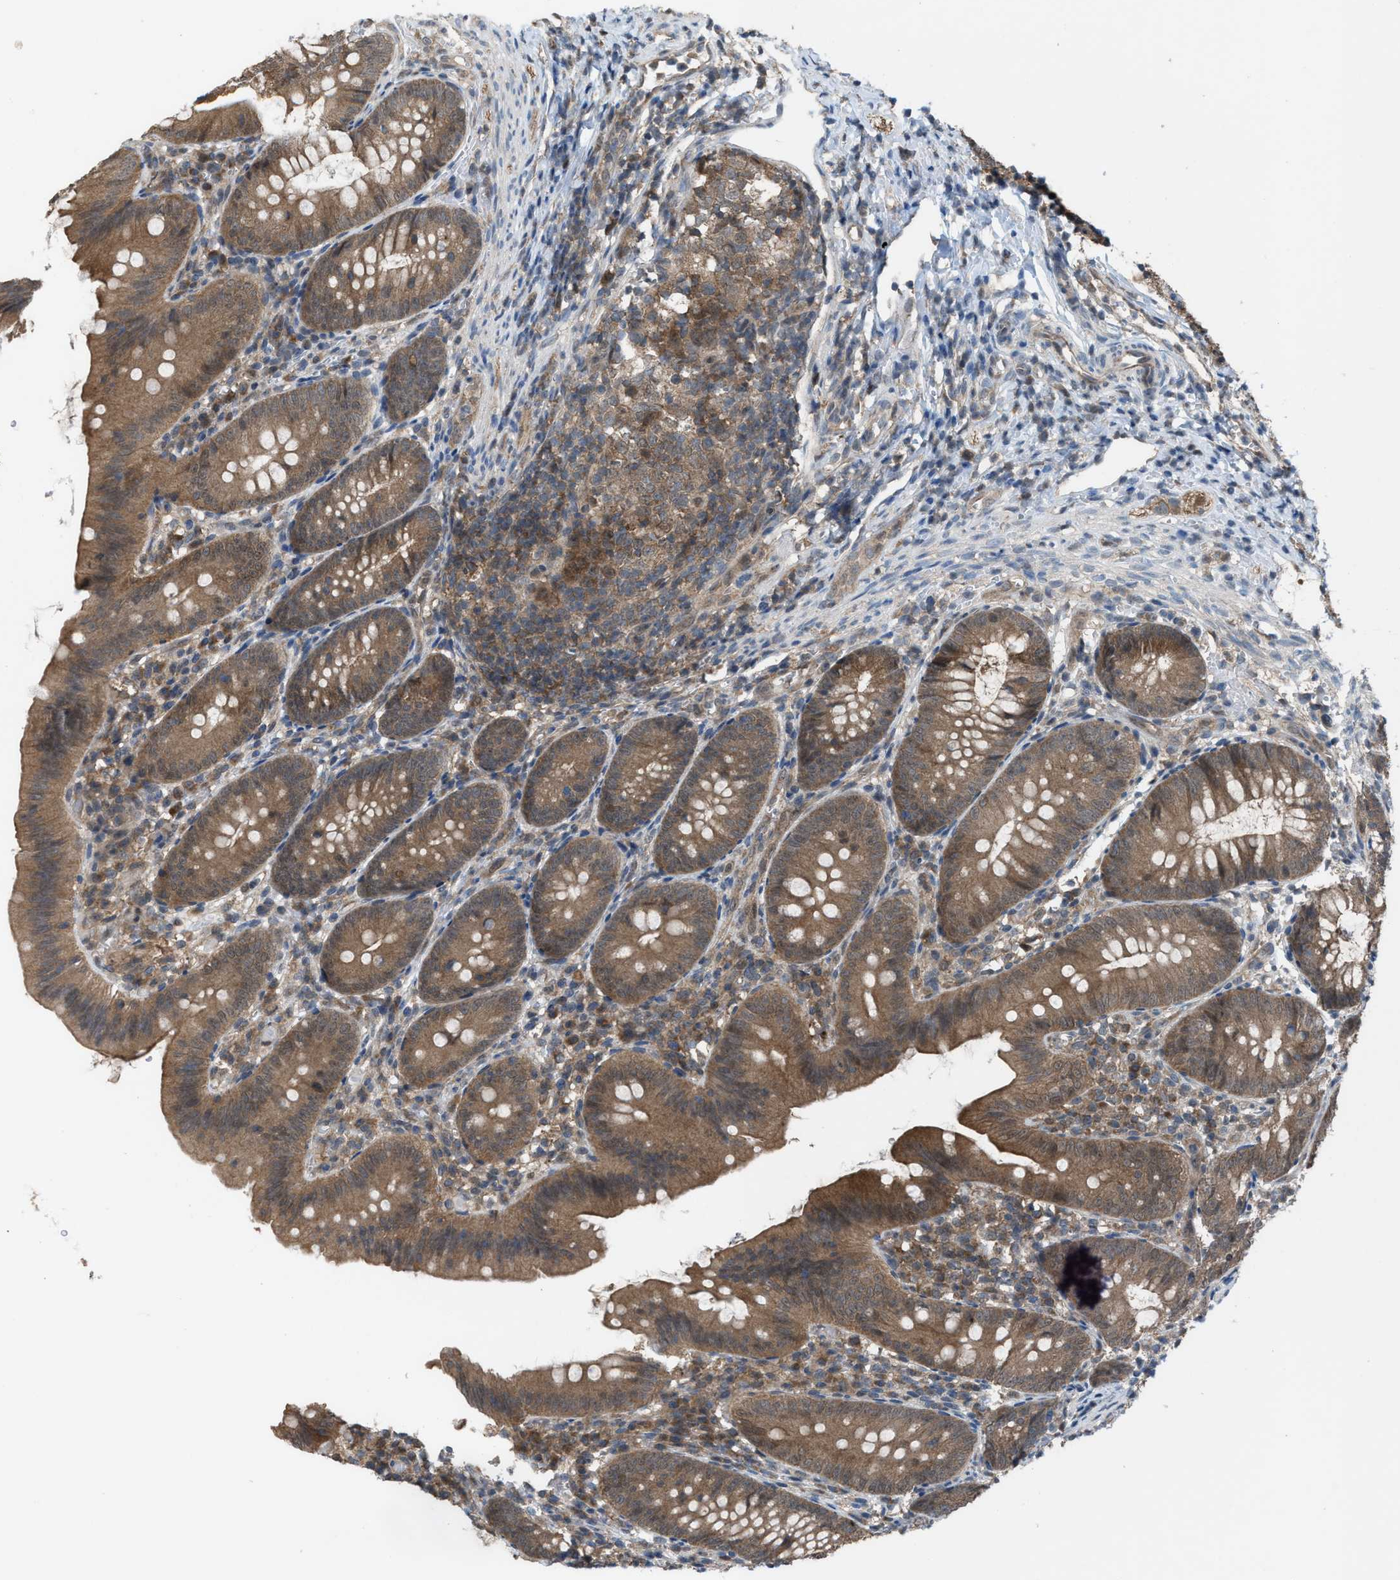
{"staining": {"intensity": "moderate", "quantity": ">75%", "location": "cytoplasmic/membranous"}, "tissue": "appendix", "cell_type": "Glandular cells", "image_type": "normal", "snomed": [{"axis": "morphology", "description": "Normal tissue, NOS"}, {"axis": "topography", "description": "Appendix"}], "caption": "Immunohistochemical staining of unremarkable human appendix displays medium levels of moderate cytoplasmic/membranous expression in approximately >75% of glandular cells. (Stains: DAB in brown, nuclei in blue, Microscopy: brightfield microscopy at high magnification).", "gene": "PLAA", "patient": {"sex": "male", "age": 1}}